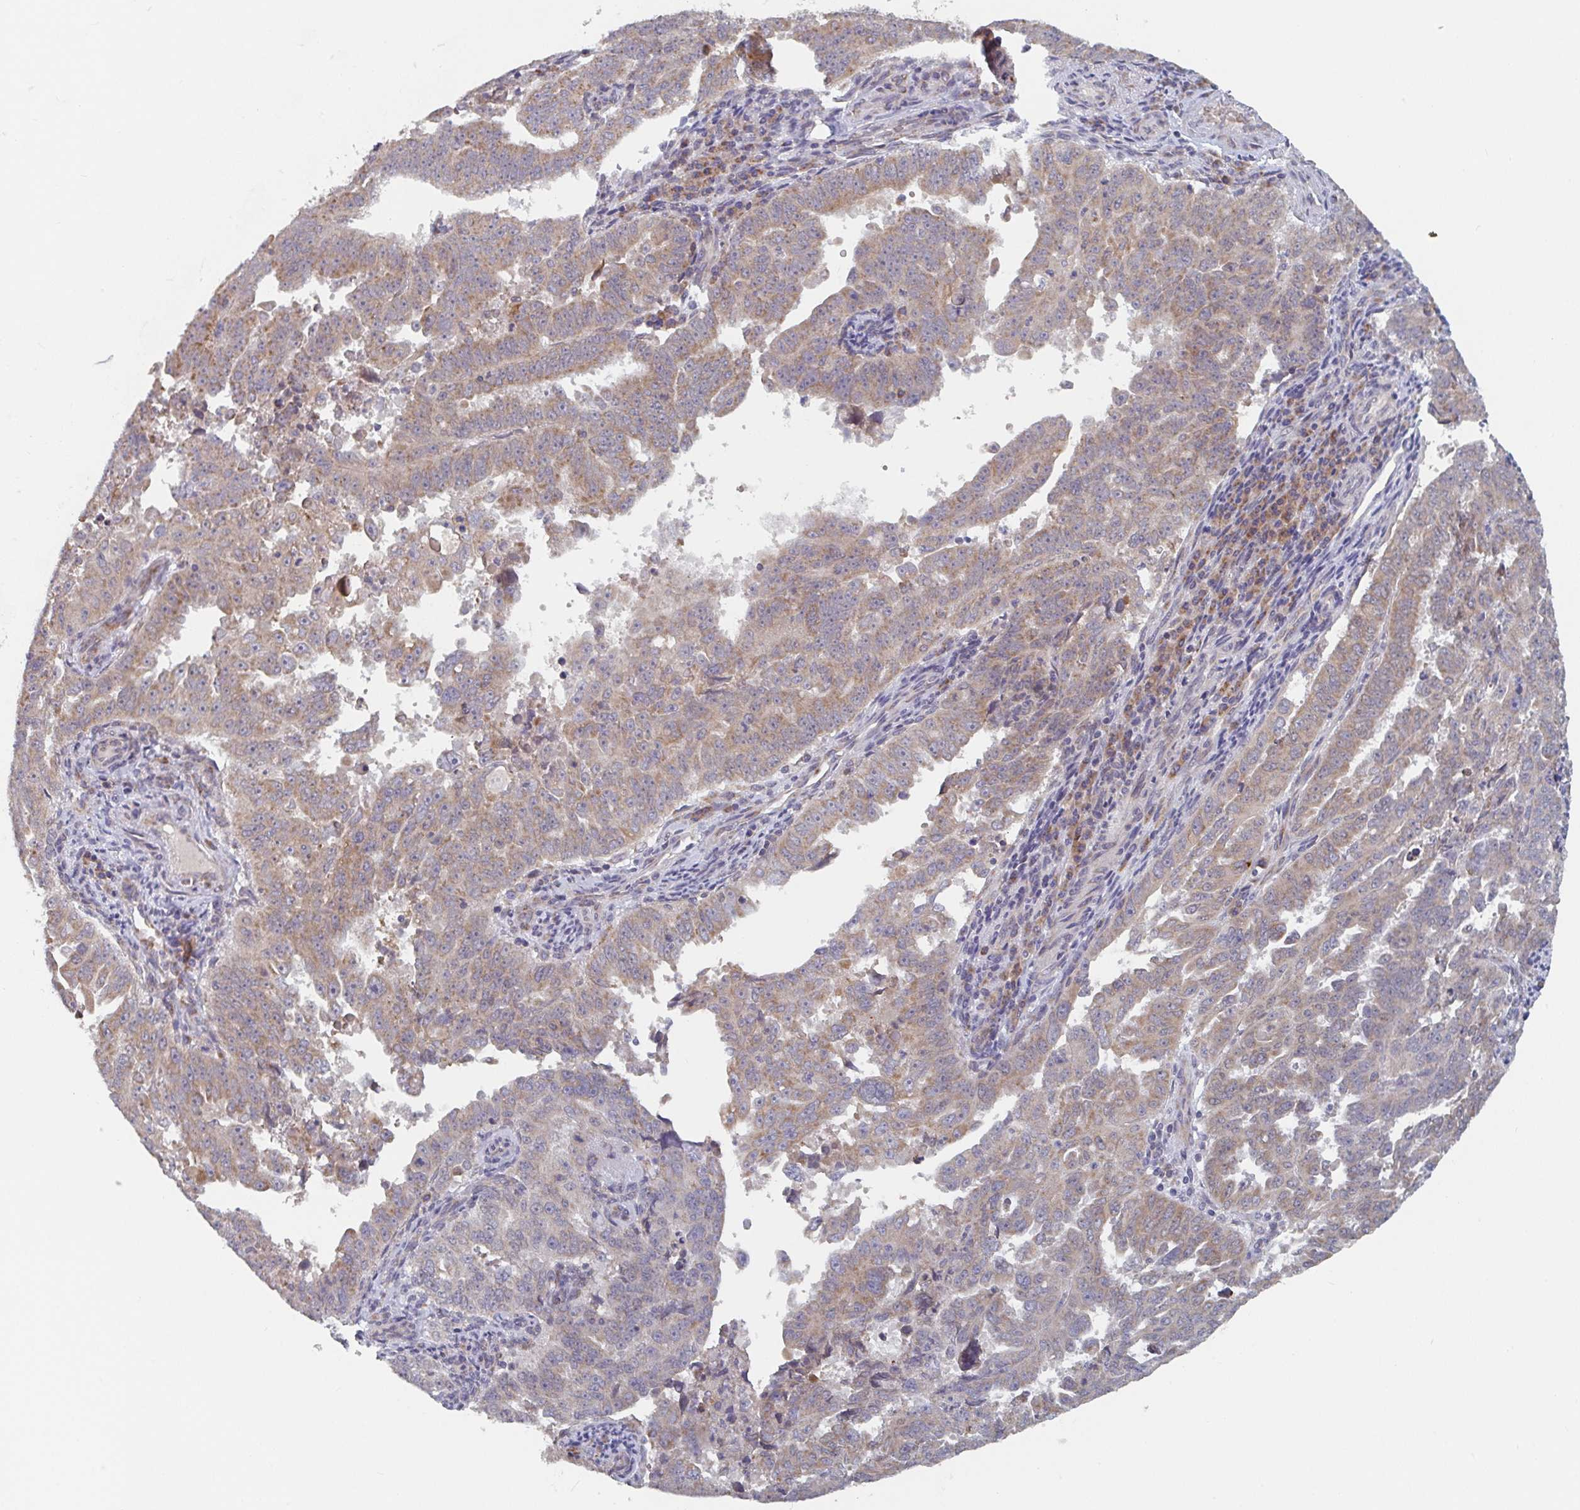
{"staining": {"intensity": "weak", "quantity": "25%-75%", "location": "cytoplasmic/membranous"}, "tissue": "endometrial cancer", "cell_type": "Tumor cells", "image_type": "cancer", "snomed": [{"axis": "morphology", "description": "Adenocarcinoma, NOS"}, {"axis": "topography", "description": "Endometrium"}], "caption": "Immunohistochemical staining of endometrial adenocarcinoma shows low levels of weak cytoplasmic/membranous staining in about 25%-75% of tumor cells.", "gene": "ELOVL1", "patient": {"sex": "female", "age": 65}}